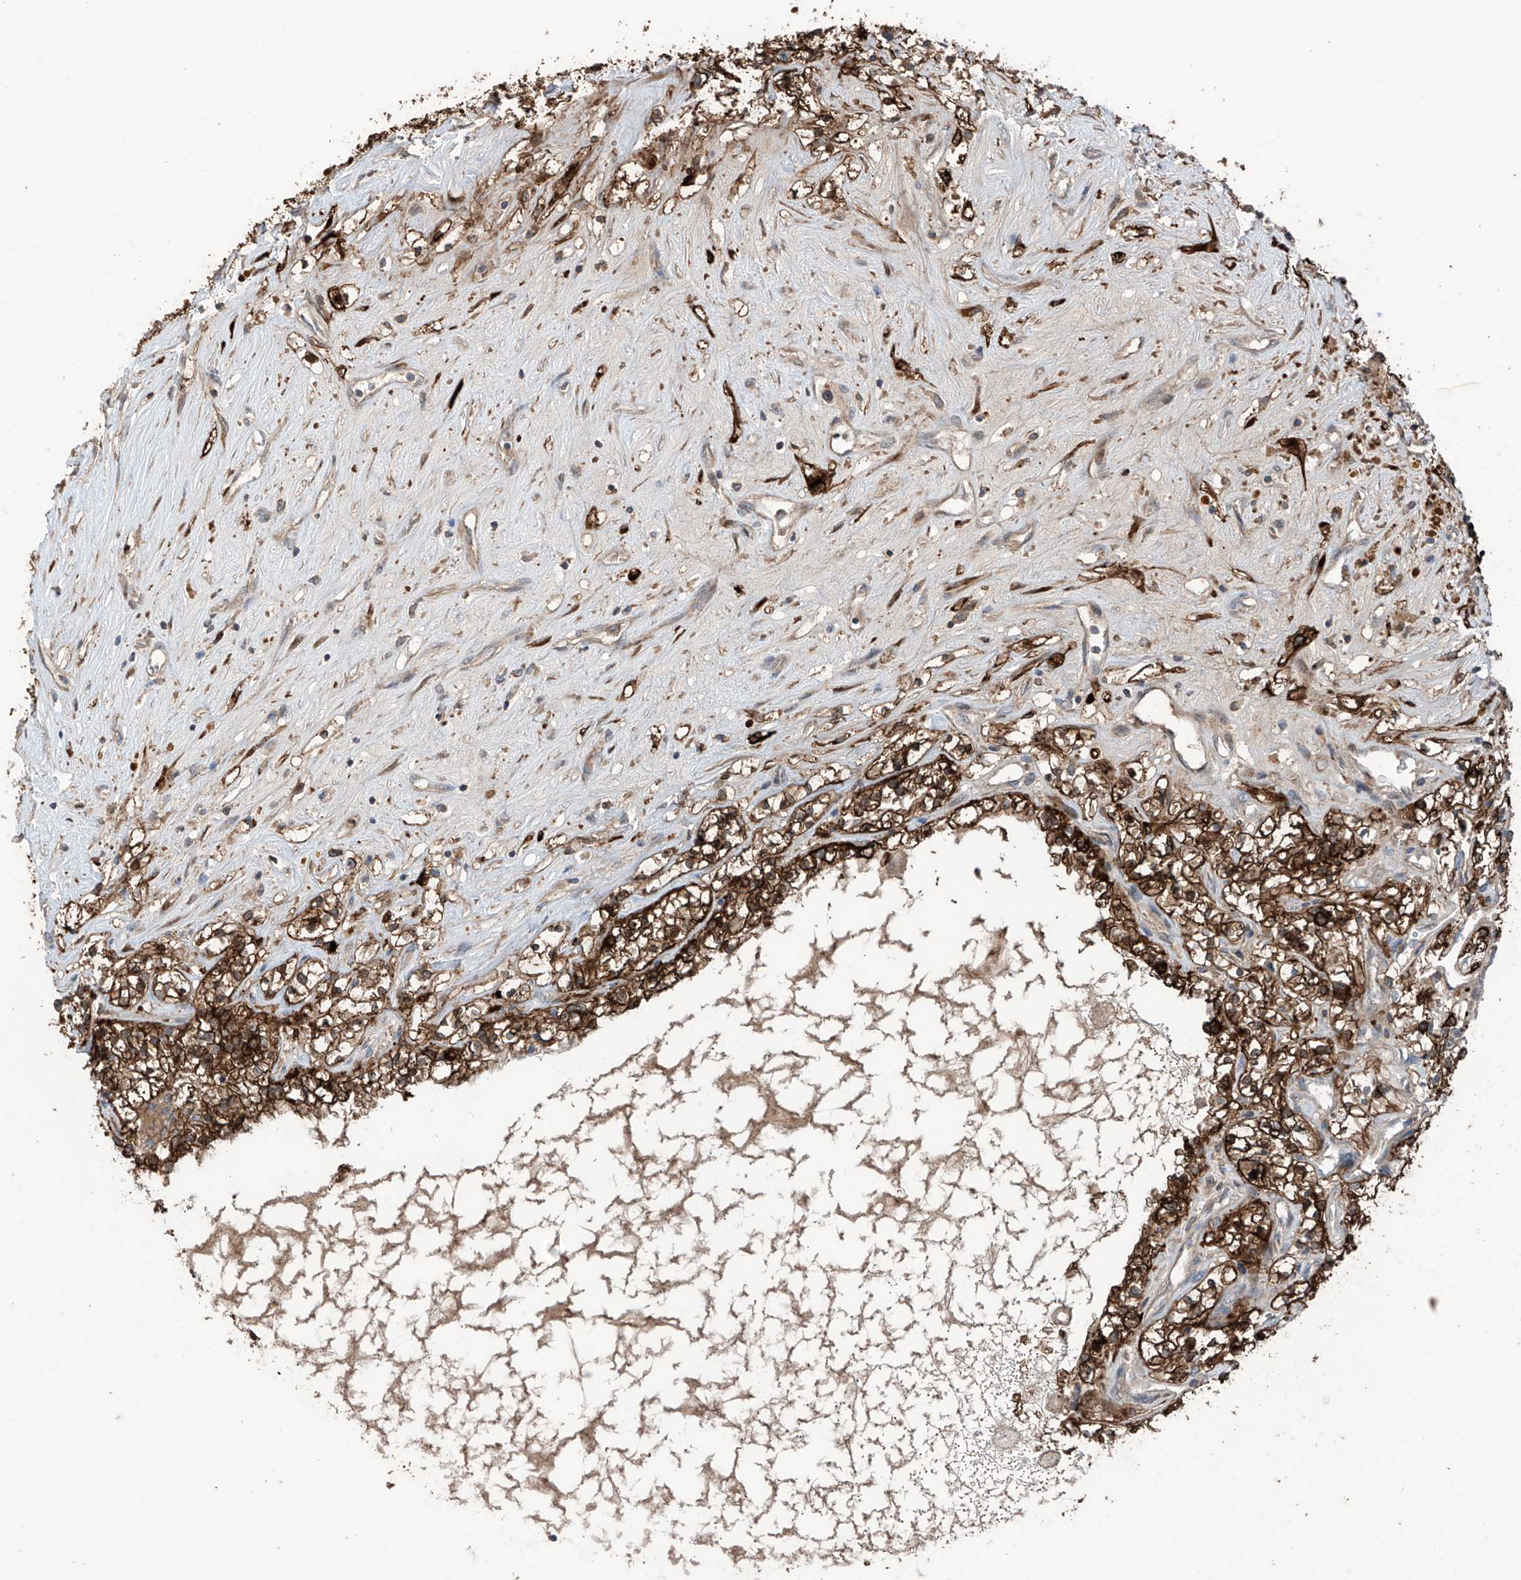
{"staining": {"intensity": "strong", "quantity": ">75%", "location": "cytoplasmic/membranous"}, "tissue": "renal cancer", "cell_type": "Tumor cells", "image_type": "cancer", "snomed": [{"axis": "morphology", "description": "Normal tissue, NOS"}, {"axis": "morphology", "description": "Adenocarcinoma, NOS"}, {"axis": "topography", "description": "Kidney"}], "caption": "Immunohistochemistry (IHC) photomicrograph of neoplastic tissue: human renal cancer (adenocarcinoma) stained using IHC demonstrates high levels of strong protein expression localized specifically in the cytoplasmic/membranous of tumor cells, appearing as a cytoplasmic/membranous brown color.", "gene": "SAMD3", "patient": {"sex": "male", "age": 68}}